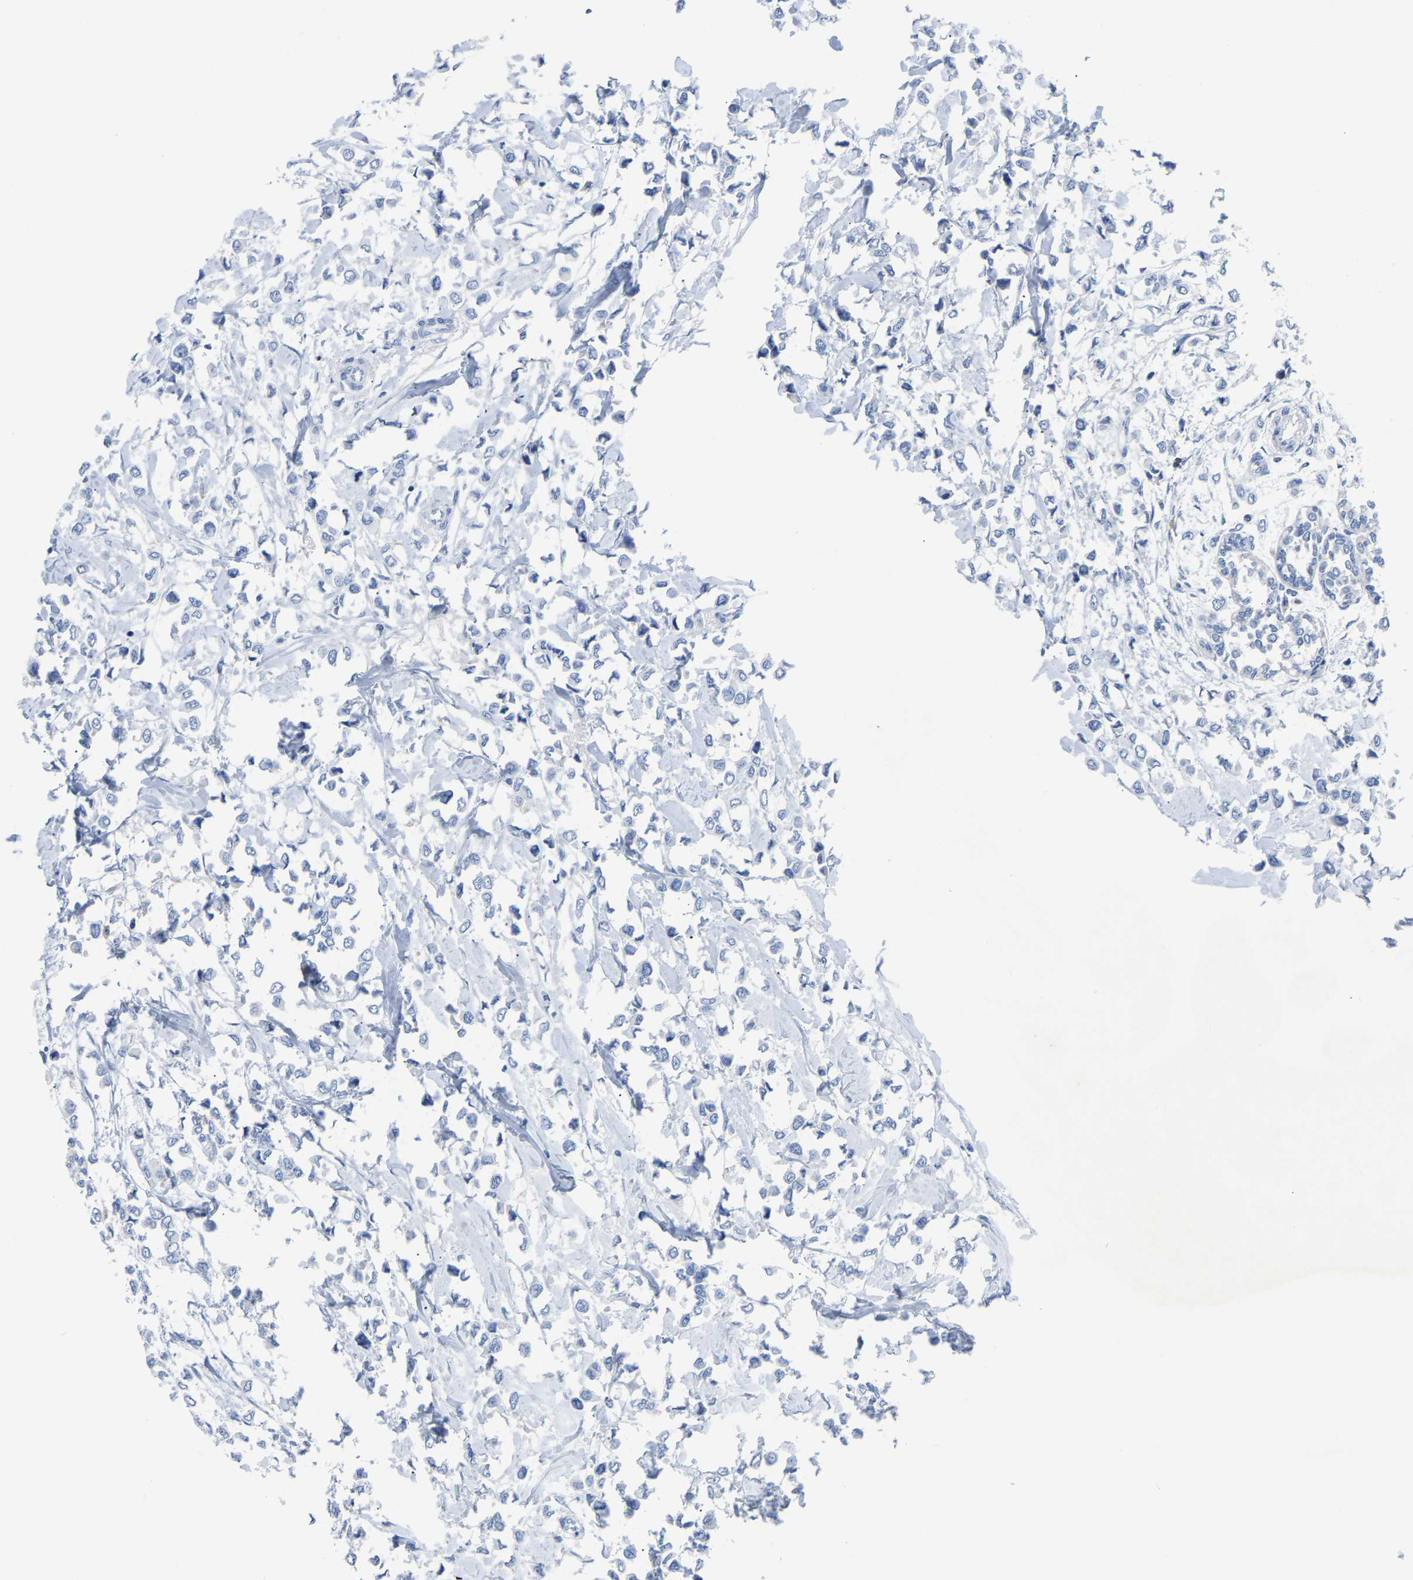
{"staining": {"intensity": "negative", "quantity": "none", "location": "none"}, "tissue": "breast cancer", "cell_type": "Tumor cells", "image_type": "cancer", "snomed": [{"axis": "morphology", "description": "Lobular carcinoma"}, {"axis": "topography", "description": "Breast"}], "caption": "Breast cancer was stained to show a protein in brown. There is no significant positivity in tumor cells.", "gene": "ETFA", "patient": {"sex": "female", "age": 51}}